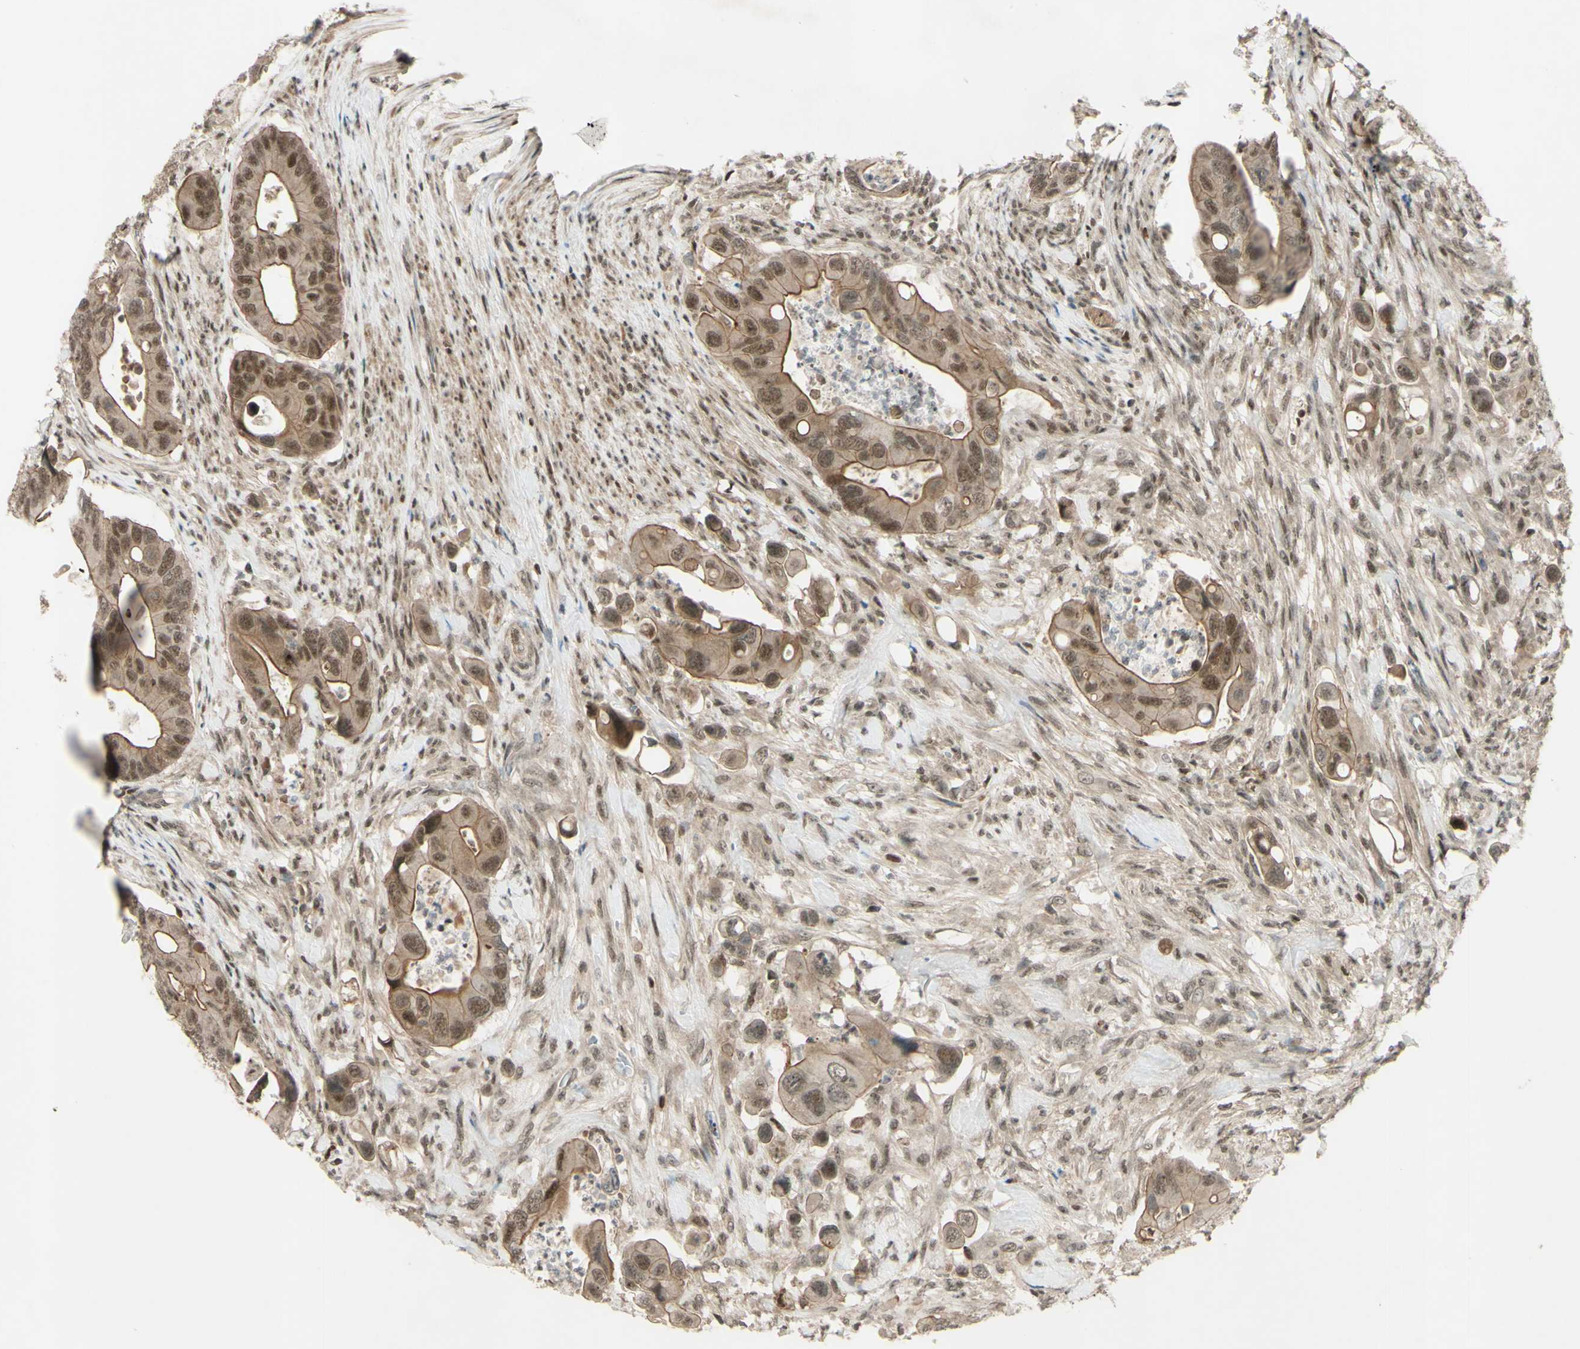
{"staining": {"intensity": "moderate", "quantity": ">75%", "location": "cytoplasmic/membranous,nuclear"}, "tissue": "colorectal cancer", "cell_type": "Tumor cells", "image_type": "cancer", "snomed": [{"axis": "morphology", "description": "Adenocarcinoma, NOS"}, {"axis": "topography", "description": "Rectum"}], "caption": "Colorectal cancer tissue demonstrates moderate cytoplasmic/membranous and nuclear positivity in approximately >75% of tumor cells", "gene": "SNW1", "patient": {"sex": "female", "age": 57}}